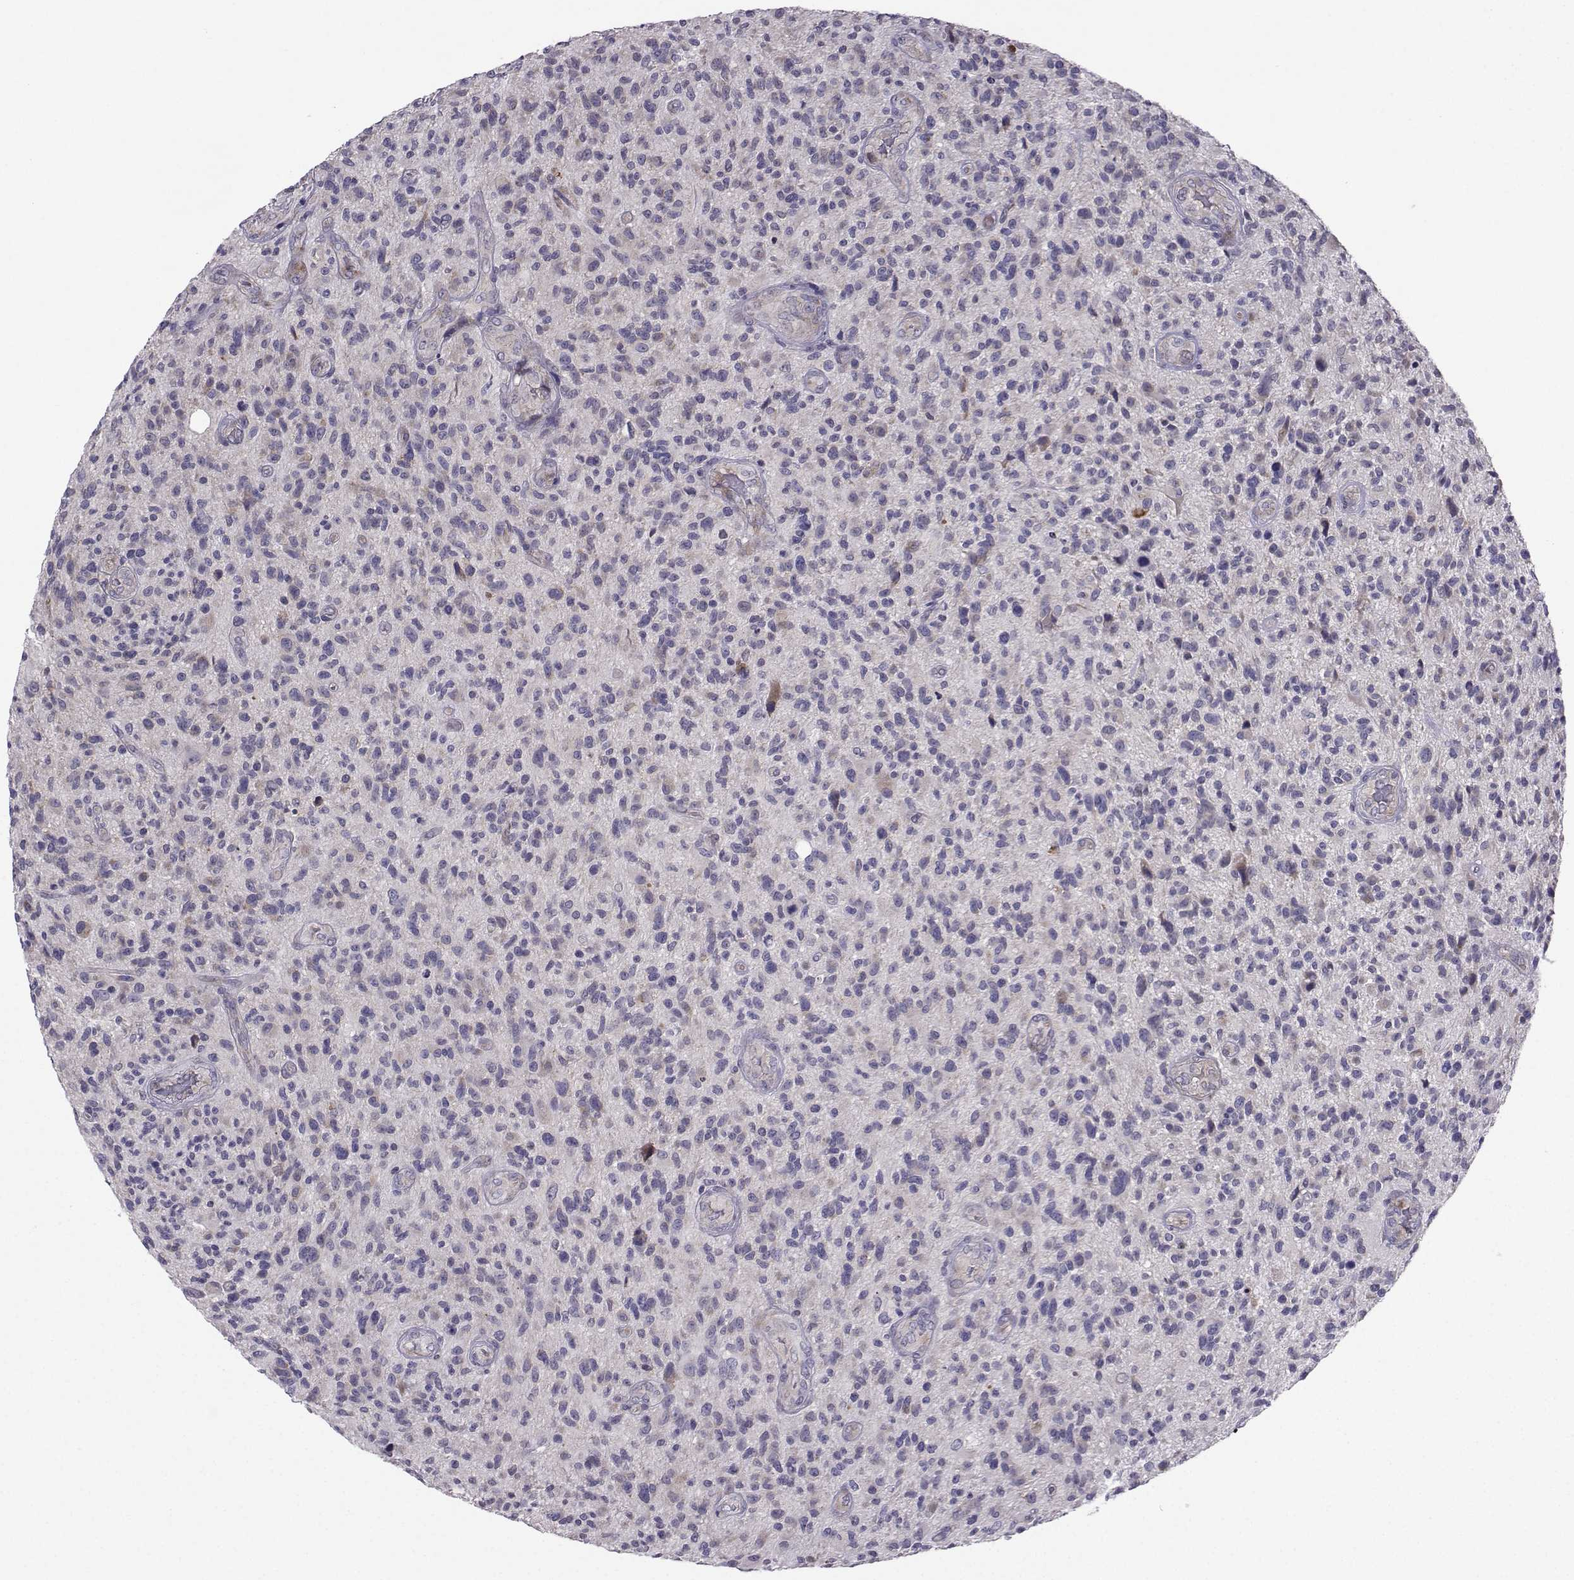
{"staining": {"intensity": "negative", "quantity": "none", "location": "none"}, "tissue": "glioma", "cell_type": "Tumor cells", "image_type": "cancer", "snomed": [{"axis": "morphology", "description": "Glioma, malignant, High grade"}, {"axis": "topography", "description": "Brain"}], "caption": "Immunohistochemical staining of human glioma reveals no significant positivity in tumor cells. (Stains: DAB IHC with hematoxylin counter stain, Microscopy: brightfield microscopy at high magnification).", "gene": "STXBP5", "patient": {"sex": "male", "age": 47}}